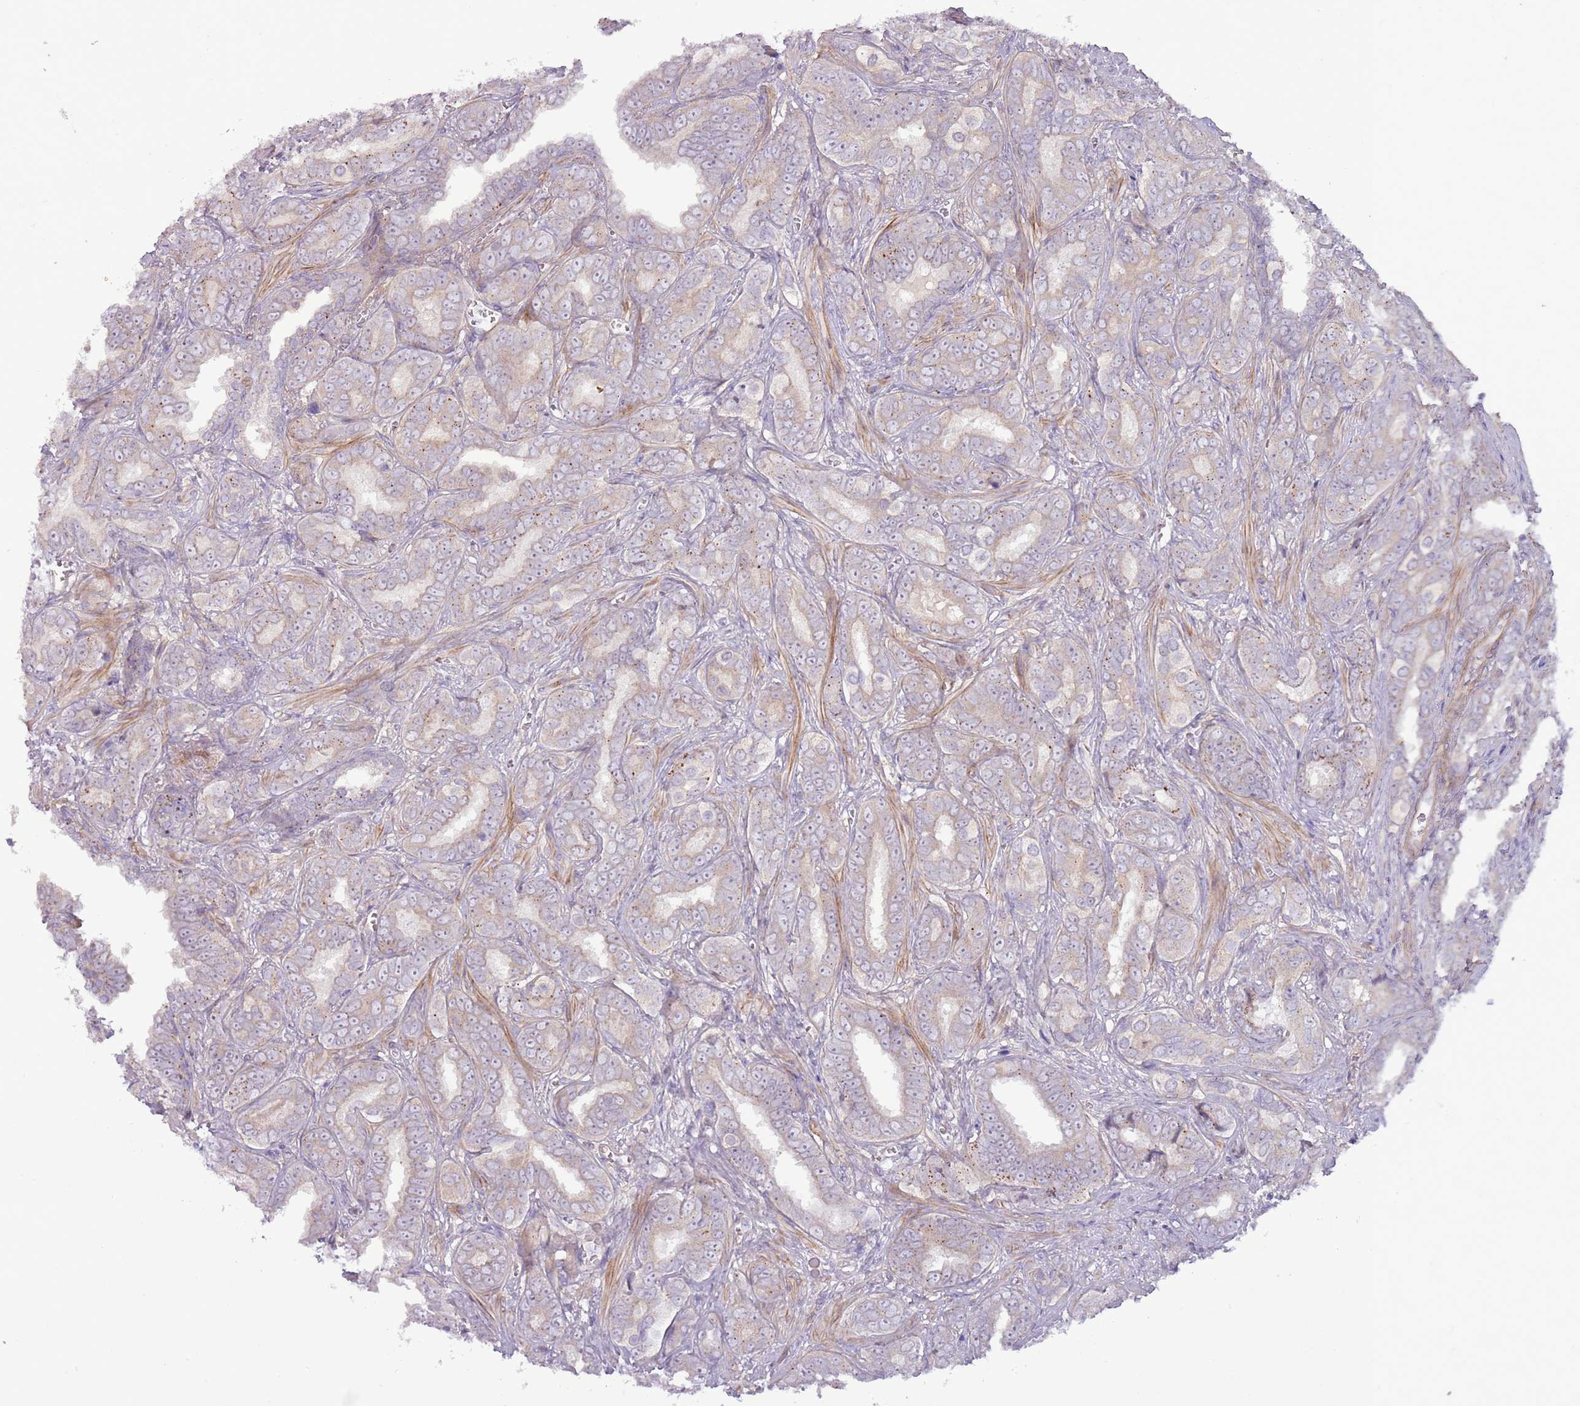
{"staining": {"intensity": "weak", "quantity": "<25%", "location": "cytoplasmic/membranous"}, "tissue": "prostate cancer", "cell_type": "Tumor cells", "image_type": "cancer", "snomed": [{"axis": "morphology", "description": "Adenocarcinoma, High grade"}, {"axis": "topography", "description": "Prostate"}], "caption": "Tumor cells show no significant expression in prostate adenocarcinoma (high-grade).", "gene": "MRO", "patient": {"sex": "male", "age": 67}}